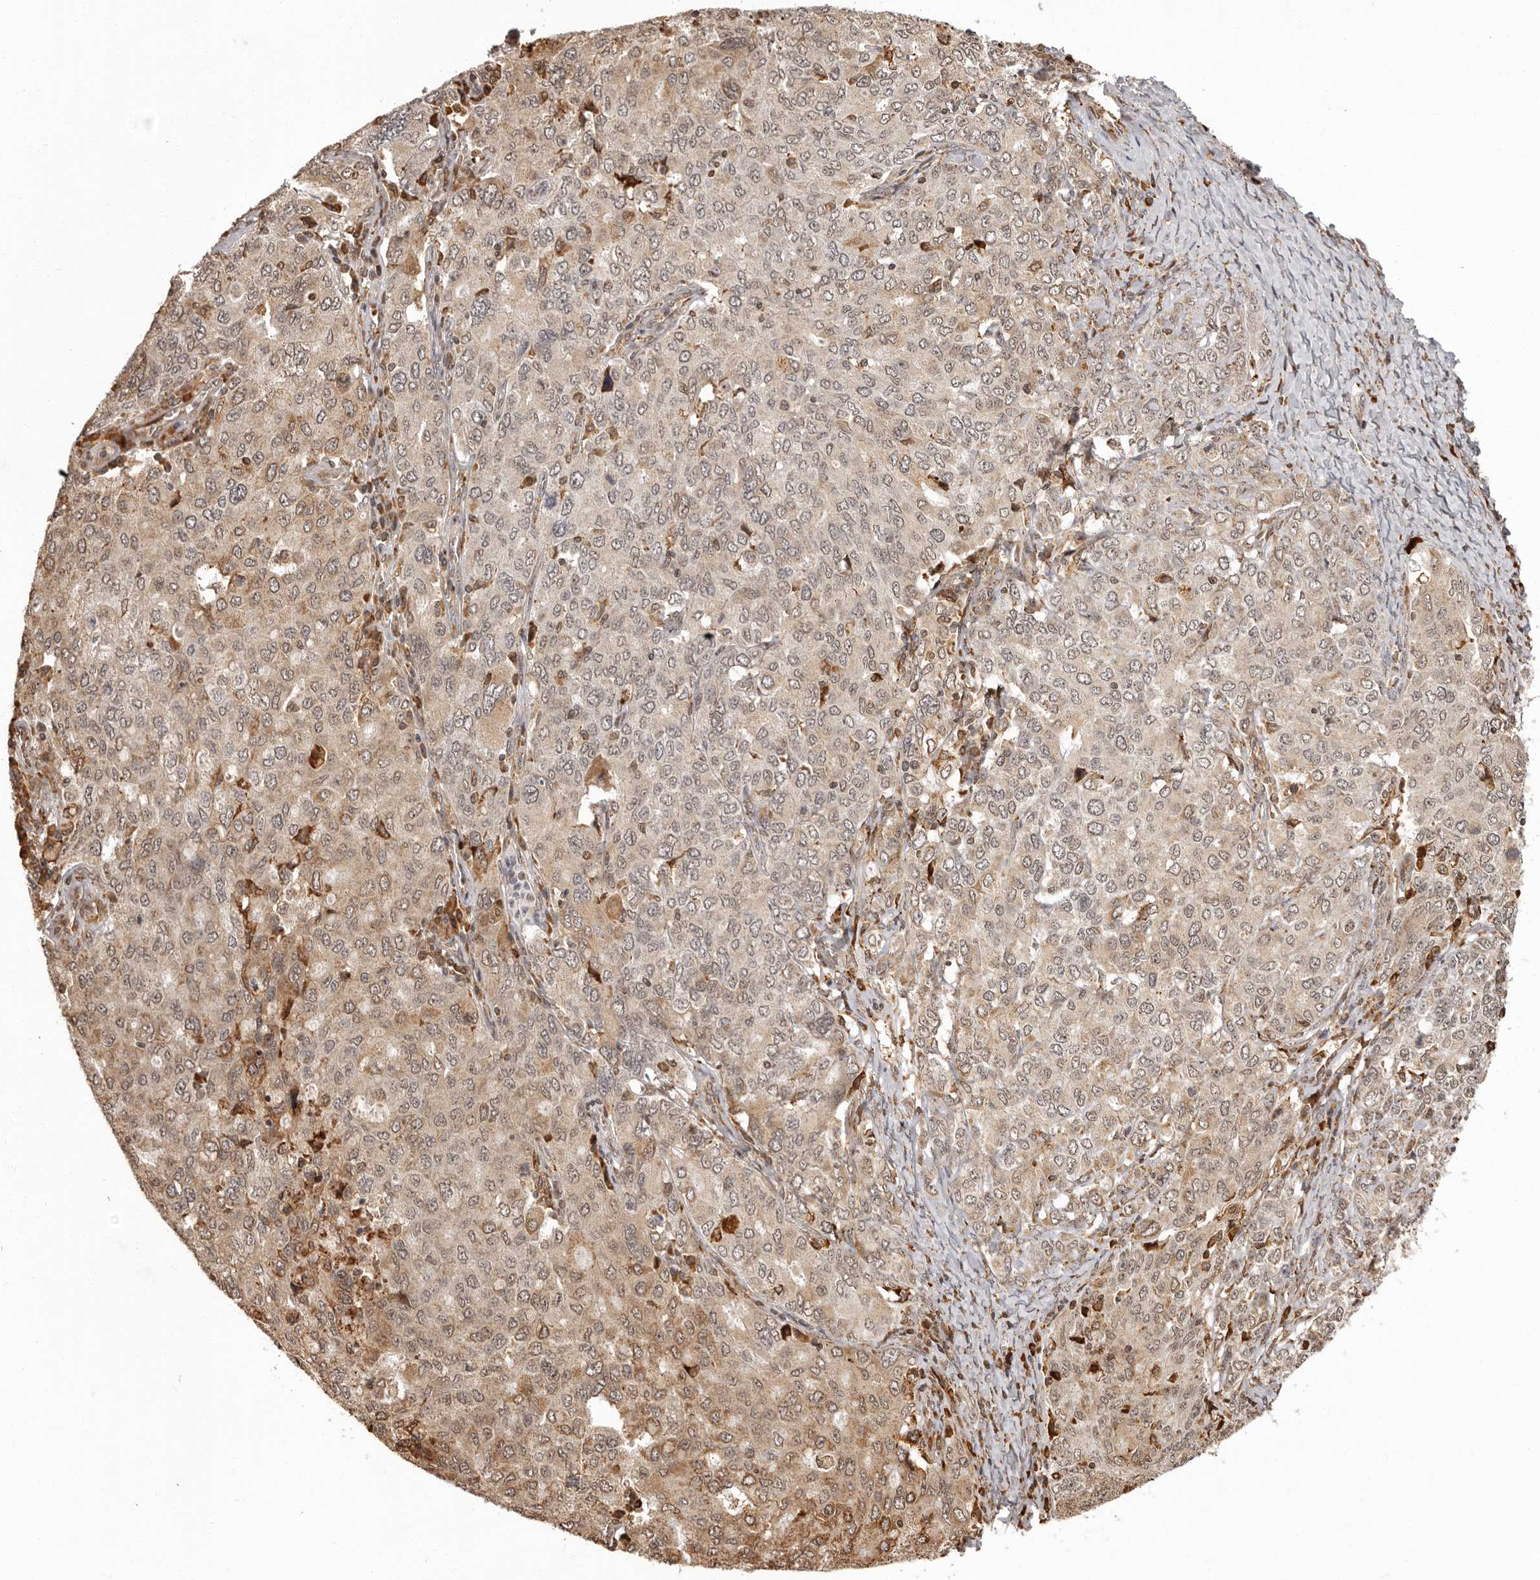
{"staining": {"intensity": "weak", "quantity": ">75%", "location": "cytoplasmic/membranous,nuclear"}, "tissue": "ovarian cancer", "cell_type": "Tumor cells", "image_type": "cancer", "snomed": [{"axis": "morphology", "description": "Carcinoma, endometroid"}, {"axis": "topography", "description": "Ovary"}], "caption": "A low amount of weak cytoplasmic/membranous and nuclear staining is appreciated in approximately >75% of tumor cells in ovarian cancer (endometroid carcinoma) tissue.", "gene": "IL32", "patient": {"sex": "female", "age": 62}}